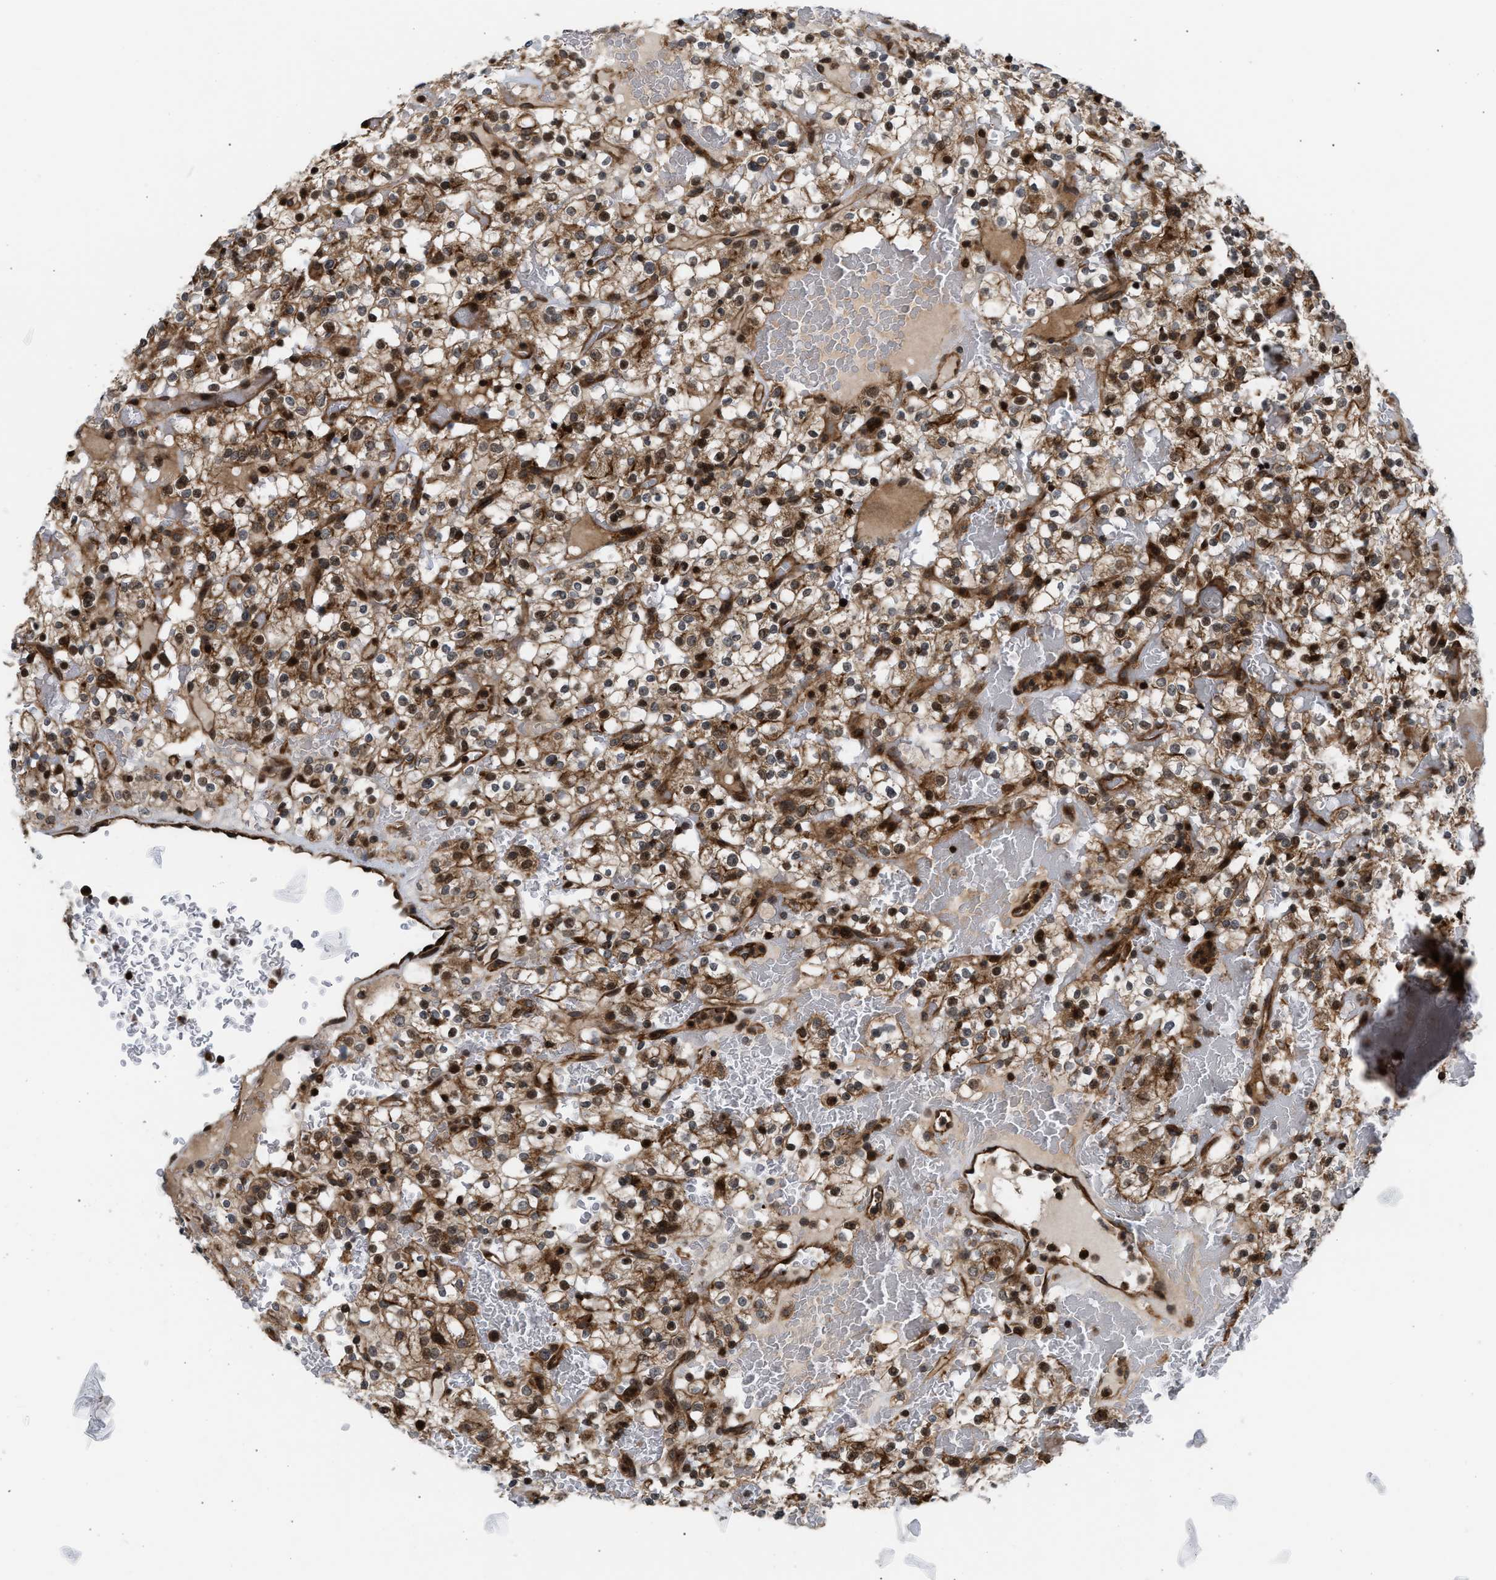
{"staining": {"intensity": "moderate", "quantity": ">75%", "location": "cytoplasmic/membranous,nuclear"}, "tissue": "renal cancer", "cell_type": "Tumor cells", "image_type": "cancer", "snomed": [{"axis": "morphology", "description": "Normal tissue, NOS"}, {"axis": "morphology", "description": "Adenocarcinoma, NOS"}, {"axis": "topography", "description": "Kidney"}], "caption": "Tumor cells show moderate cytoplasmic/membranous and nuclear staining in about >75% of cells in renal adenocarcinoma.", "gene": "STAU2", "patient": {"sex": "female", "age": 72}}